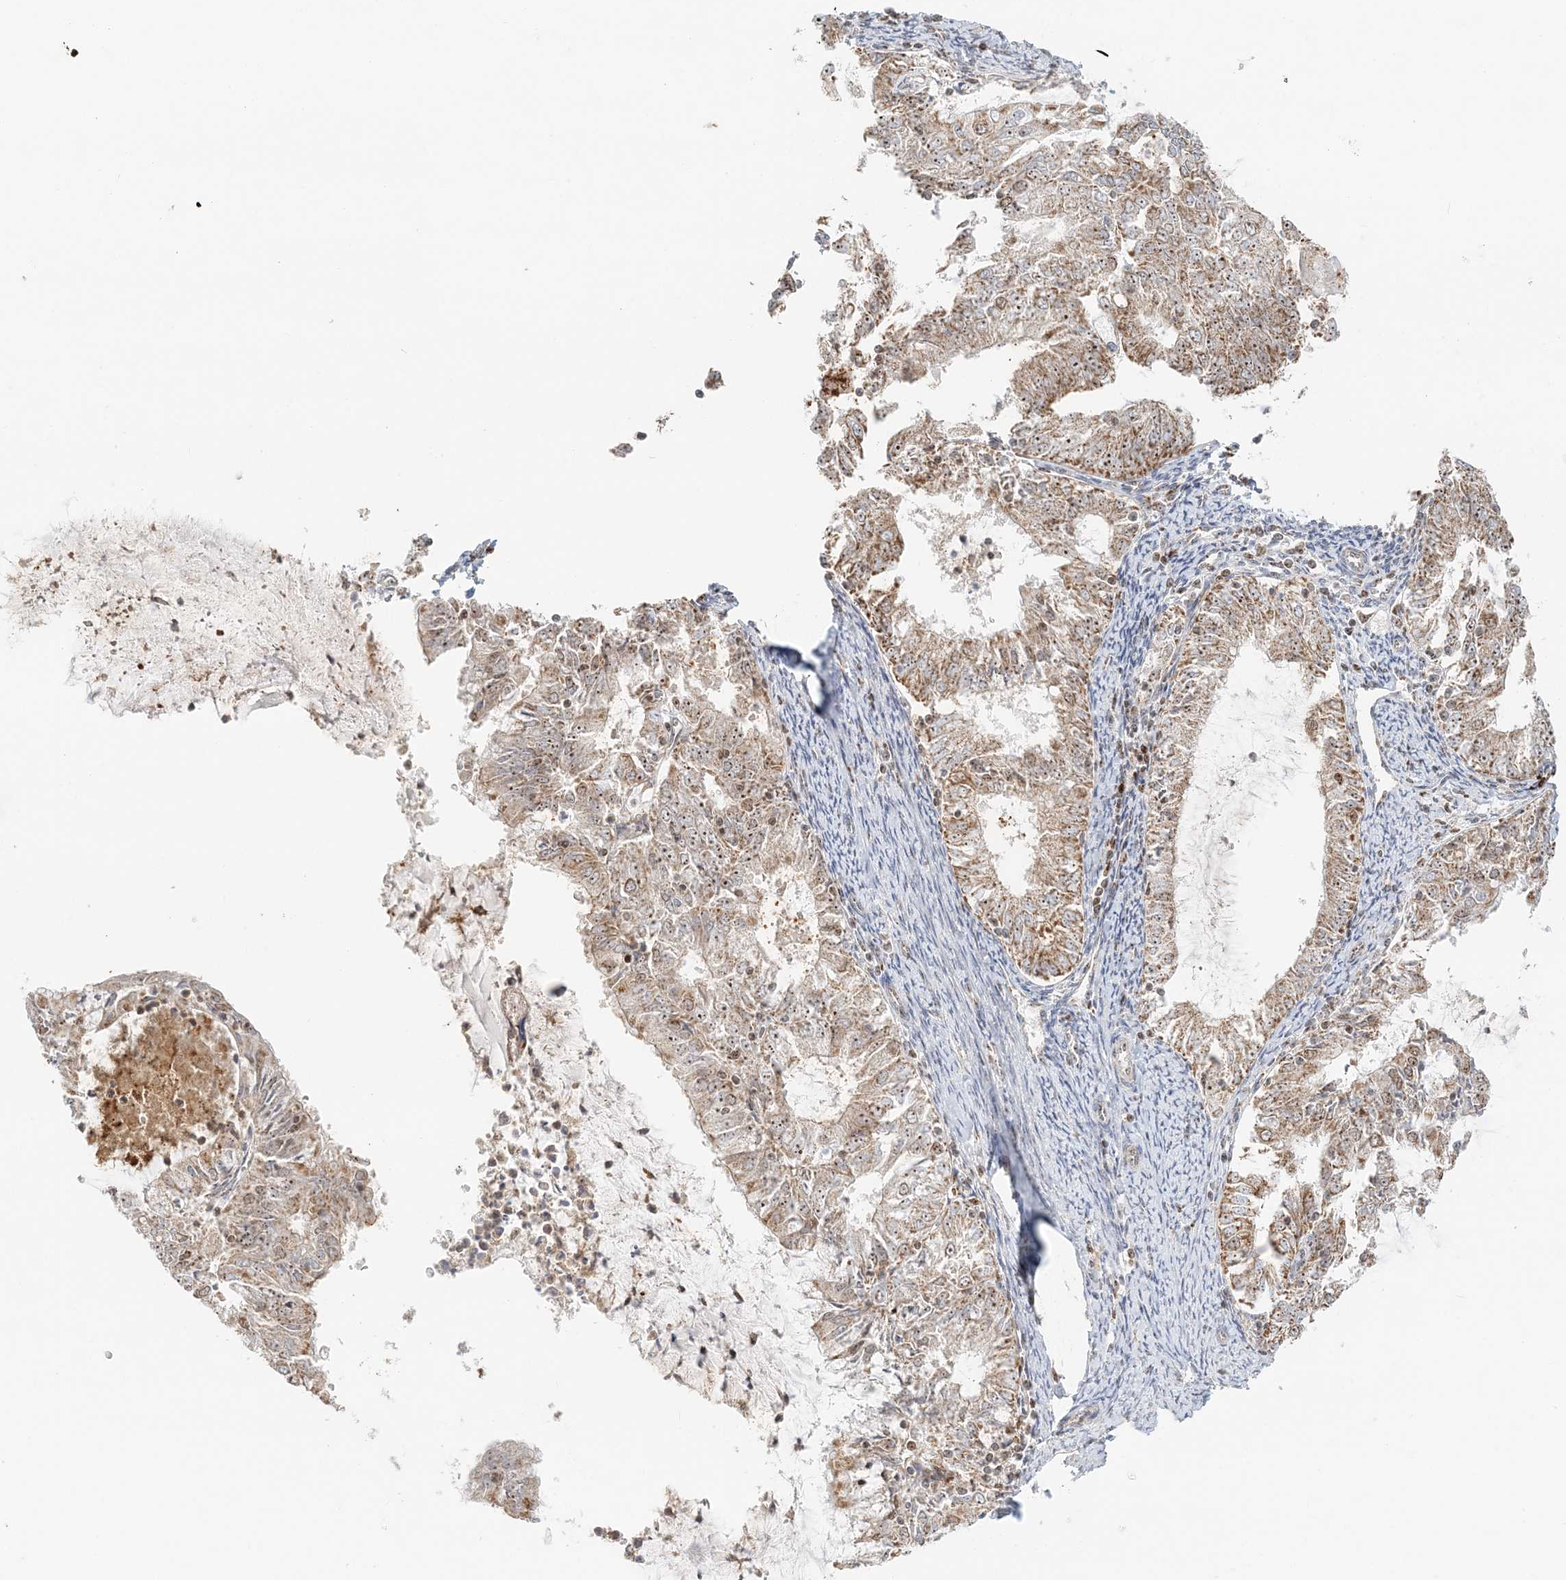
{"staining": {"intensity": "moderate", "quantity": ">75%", "location": "cytoplasmic/membranous,nuclear"}, "tissue": "endometrial cancer", "cell_type": "Tumor cells", "image_type": "cancer", "snomed": [{"axis": "morphology", "description": "Adenocarcinoma, NOS"}, {"axis": "topography", "description": "Endometrium"}], "caption": "Immunohistochemical staining of adenocarcinoma (endometrial) demonstrates medium levels of moderate cytoplasmic/membranous and nuclear staining in approximately >75% of tumor cells.", "gene": "UBE2F", "patient": {"sex": "female", "age": 57}}